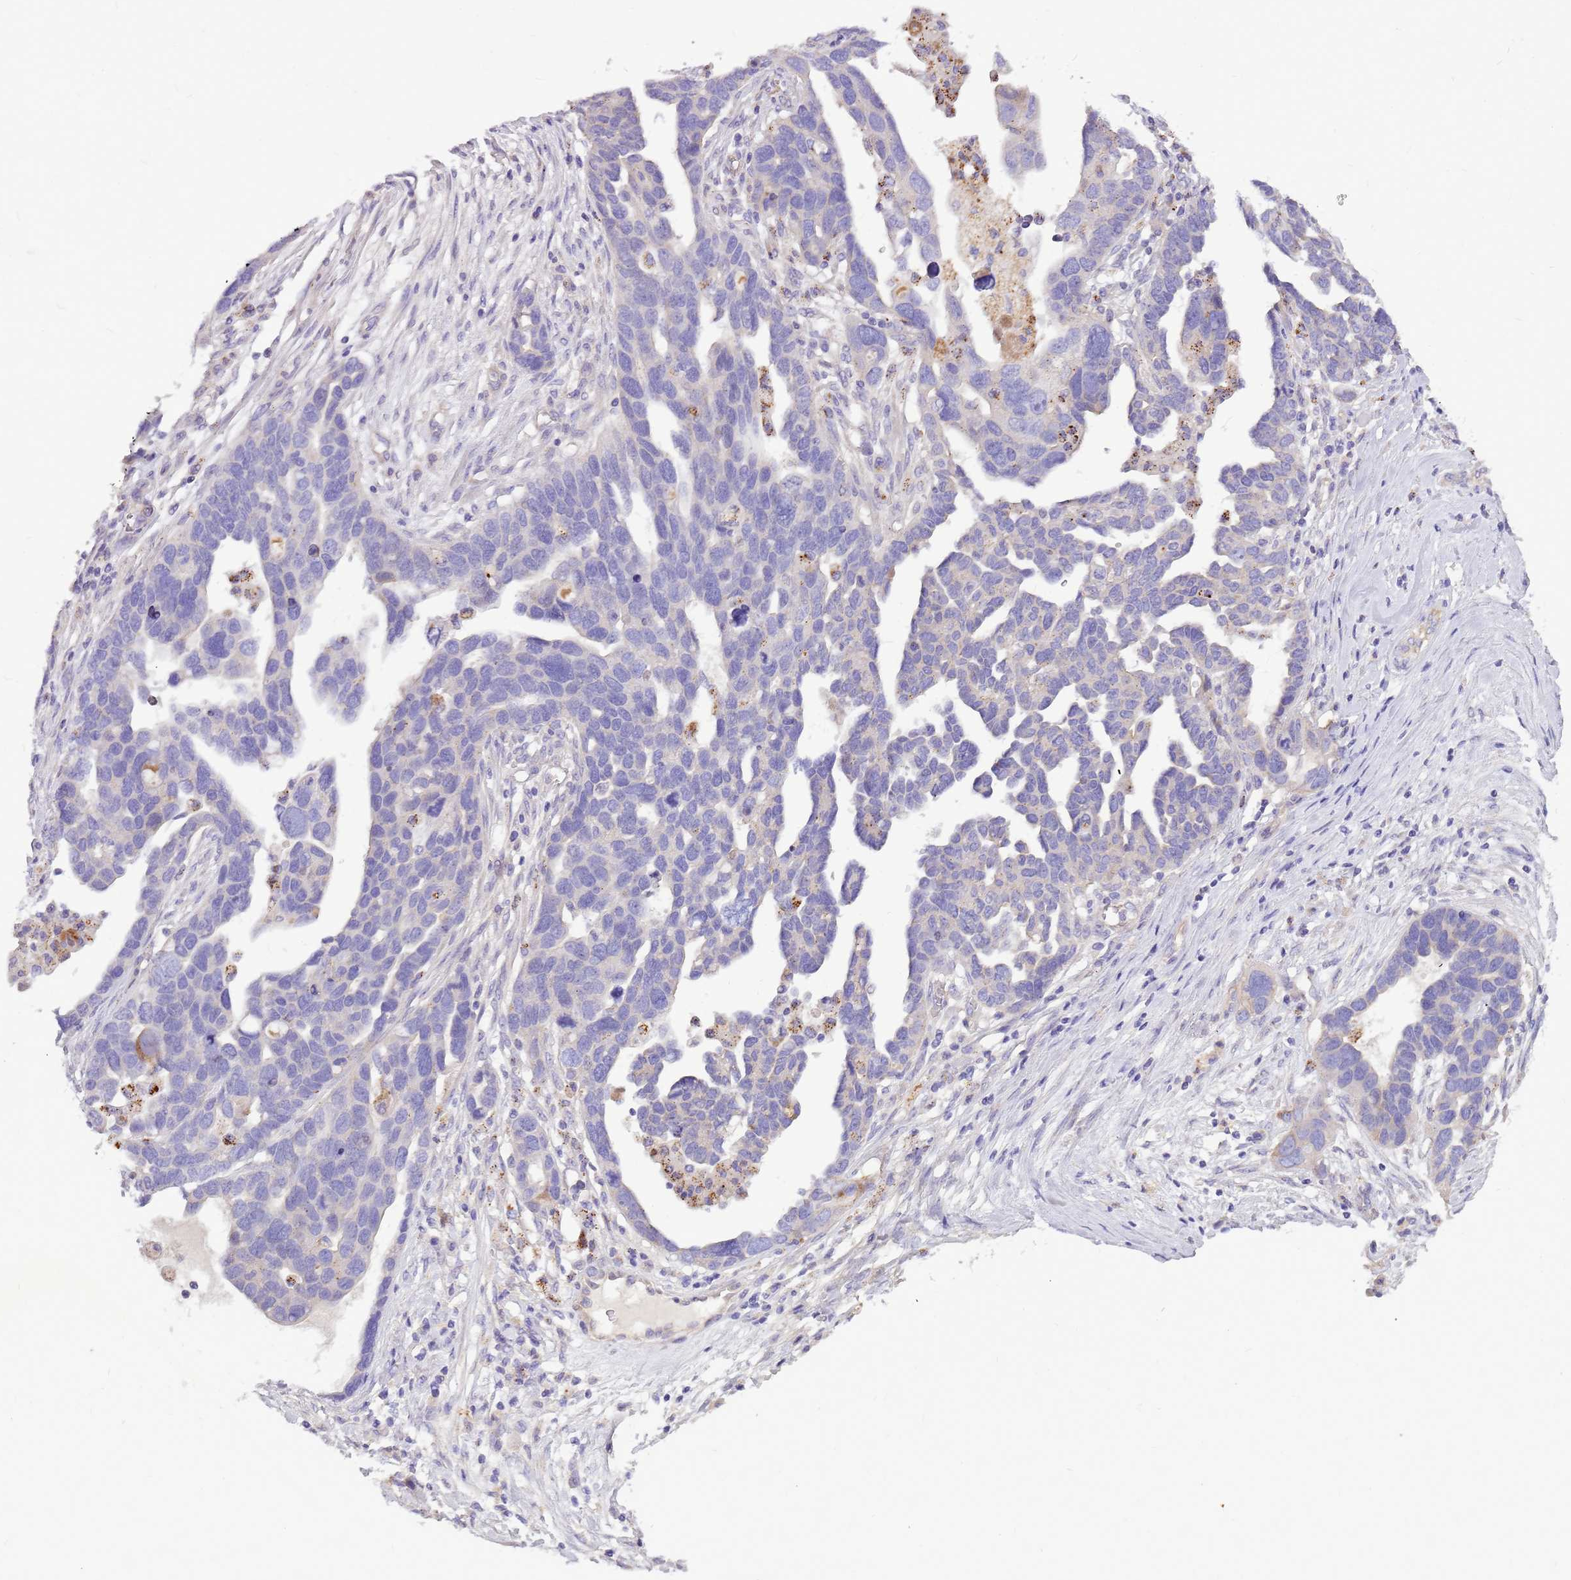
{"staining": {"intensity": "weak", "quantity": "<25%", "location": "cytoplasmic/membranous"}, "tissue": "ovarian cancer", "cell_type": "Tumor cells", "image_type": "cancer", "snomed": [{"axis": "morphology", "description": "Cystadenocarcinoma, serous, NOS"}, {"axis": "topography", "description": "Ovary"}], "caption": "A histopathology image of human serous cystadenocarcinoma (ovarian) is negative for staining in tumor cells.", "gene": "NTN4", "patient": {"sex": "female", "age": 54}}